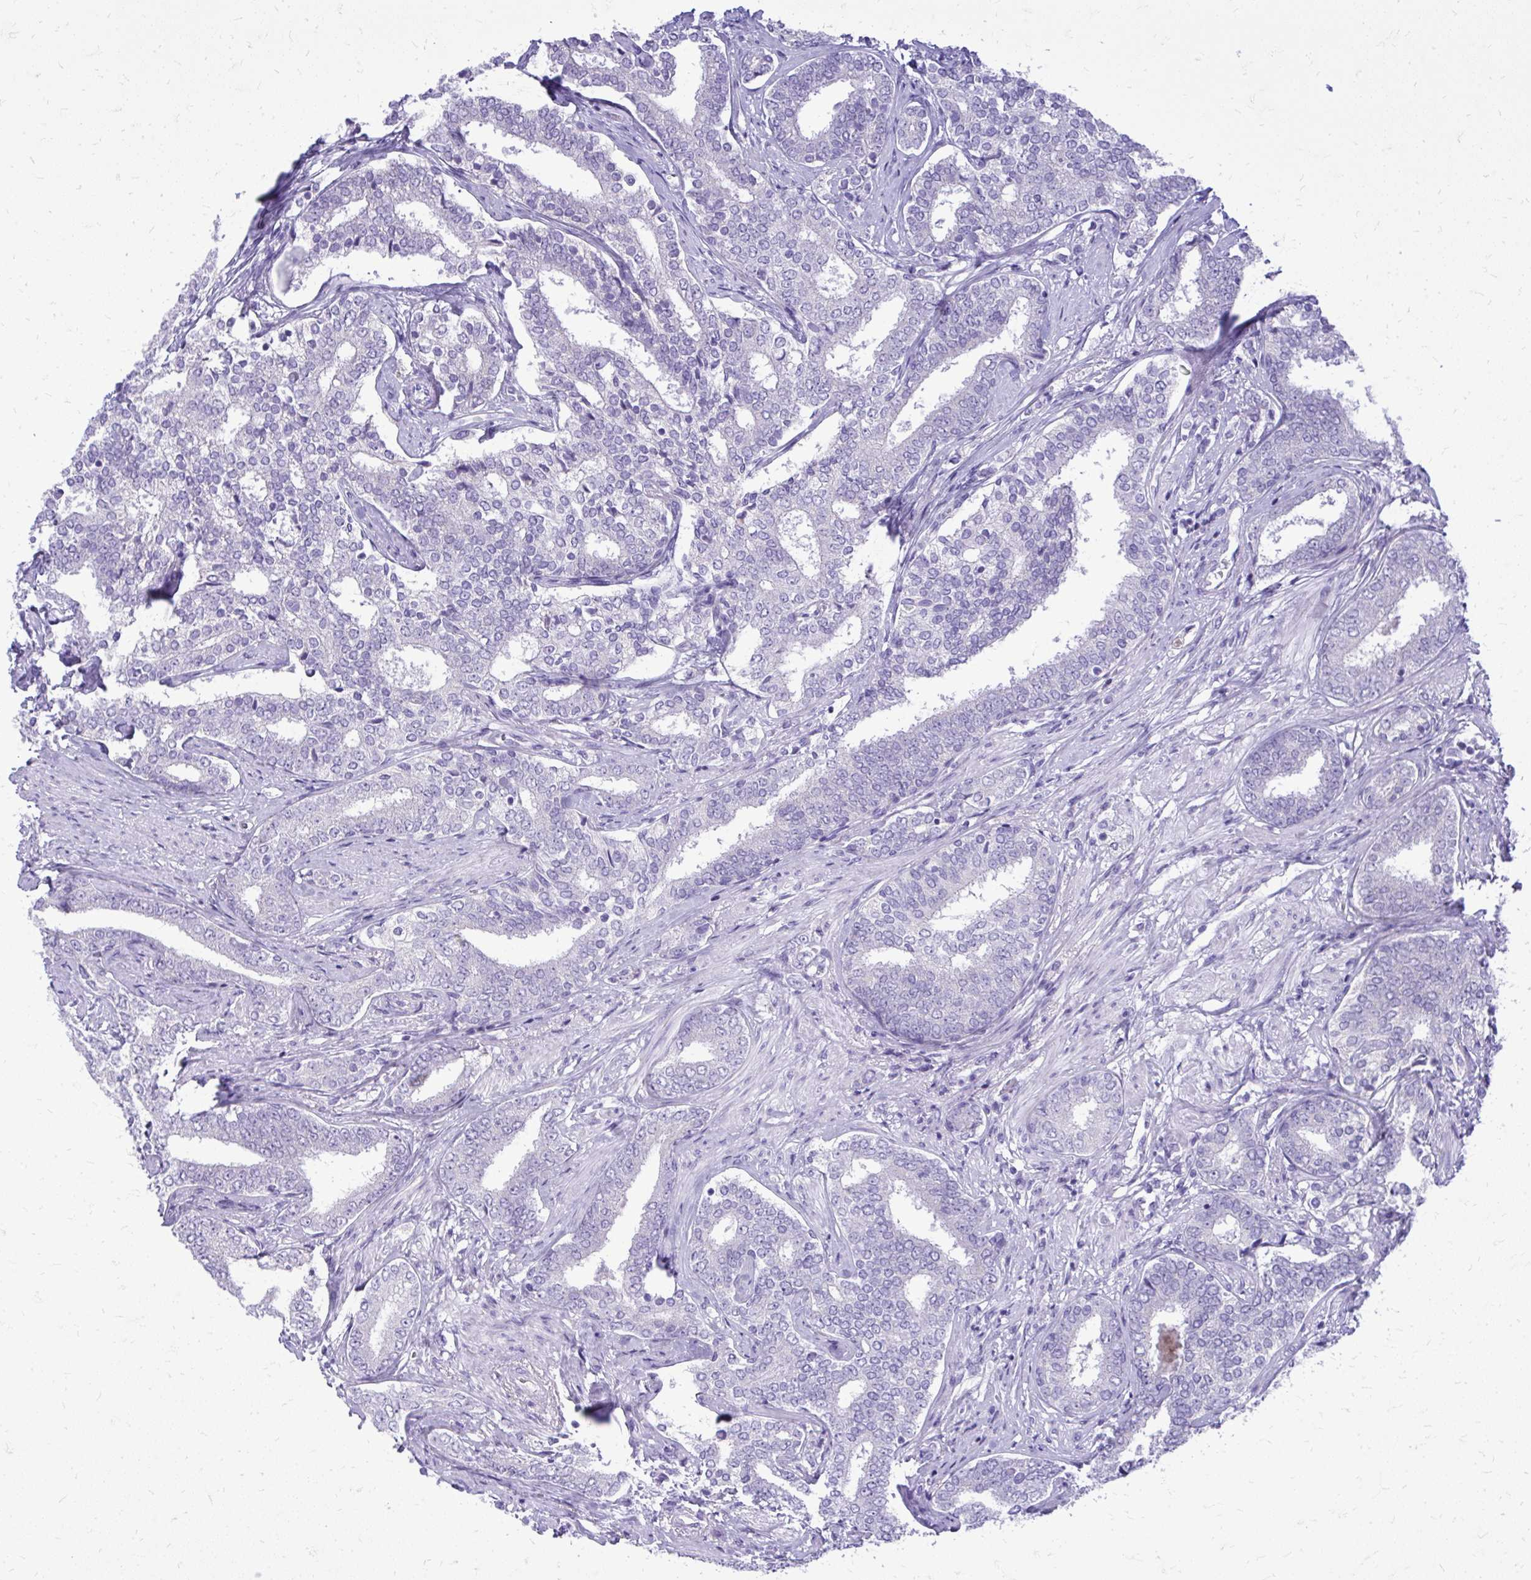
{"staining": {"intensity": "negative", "quantity": "none", "location": "none"}, "tissue": "prostate cancer", "cell_type": "Tumor cells", "image_type": "cancer", "snomed": [{"axis": "morphology", "description": "Adenocarcinoma, High grade"}, {"axis": "topography", "description": "Prostate"}], "caption": "Immunohistochemistry (IHC) of prostate cancer exhibits no staining in tumor cells. (Immunohistochemistry (IHC), brightfield microscopy, high magnification).", "gene": "BCL6B", "patient": {"sex": "male", "age": 72}}